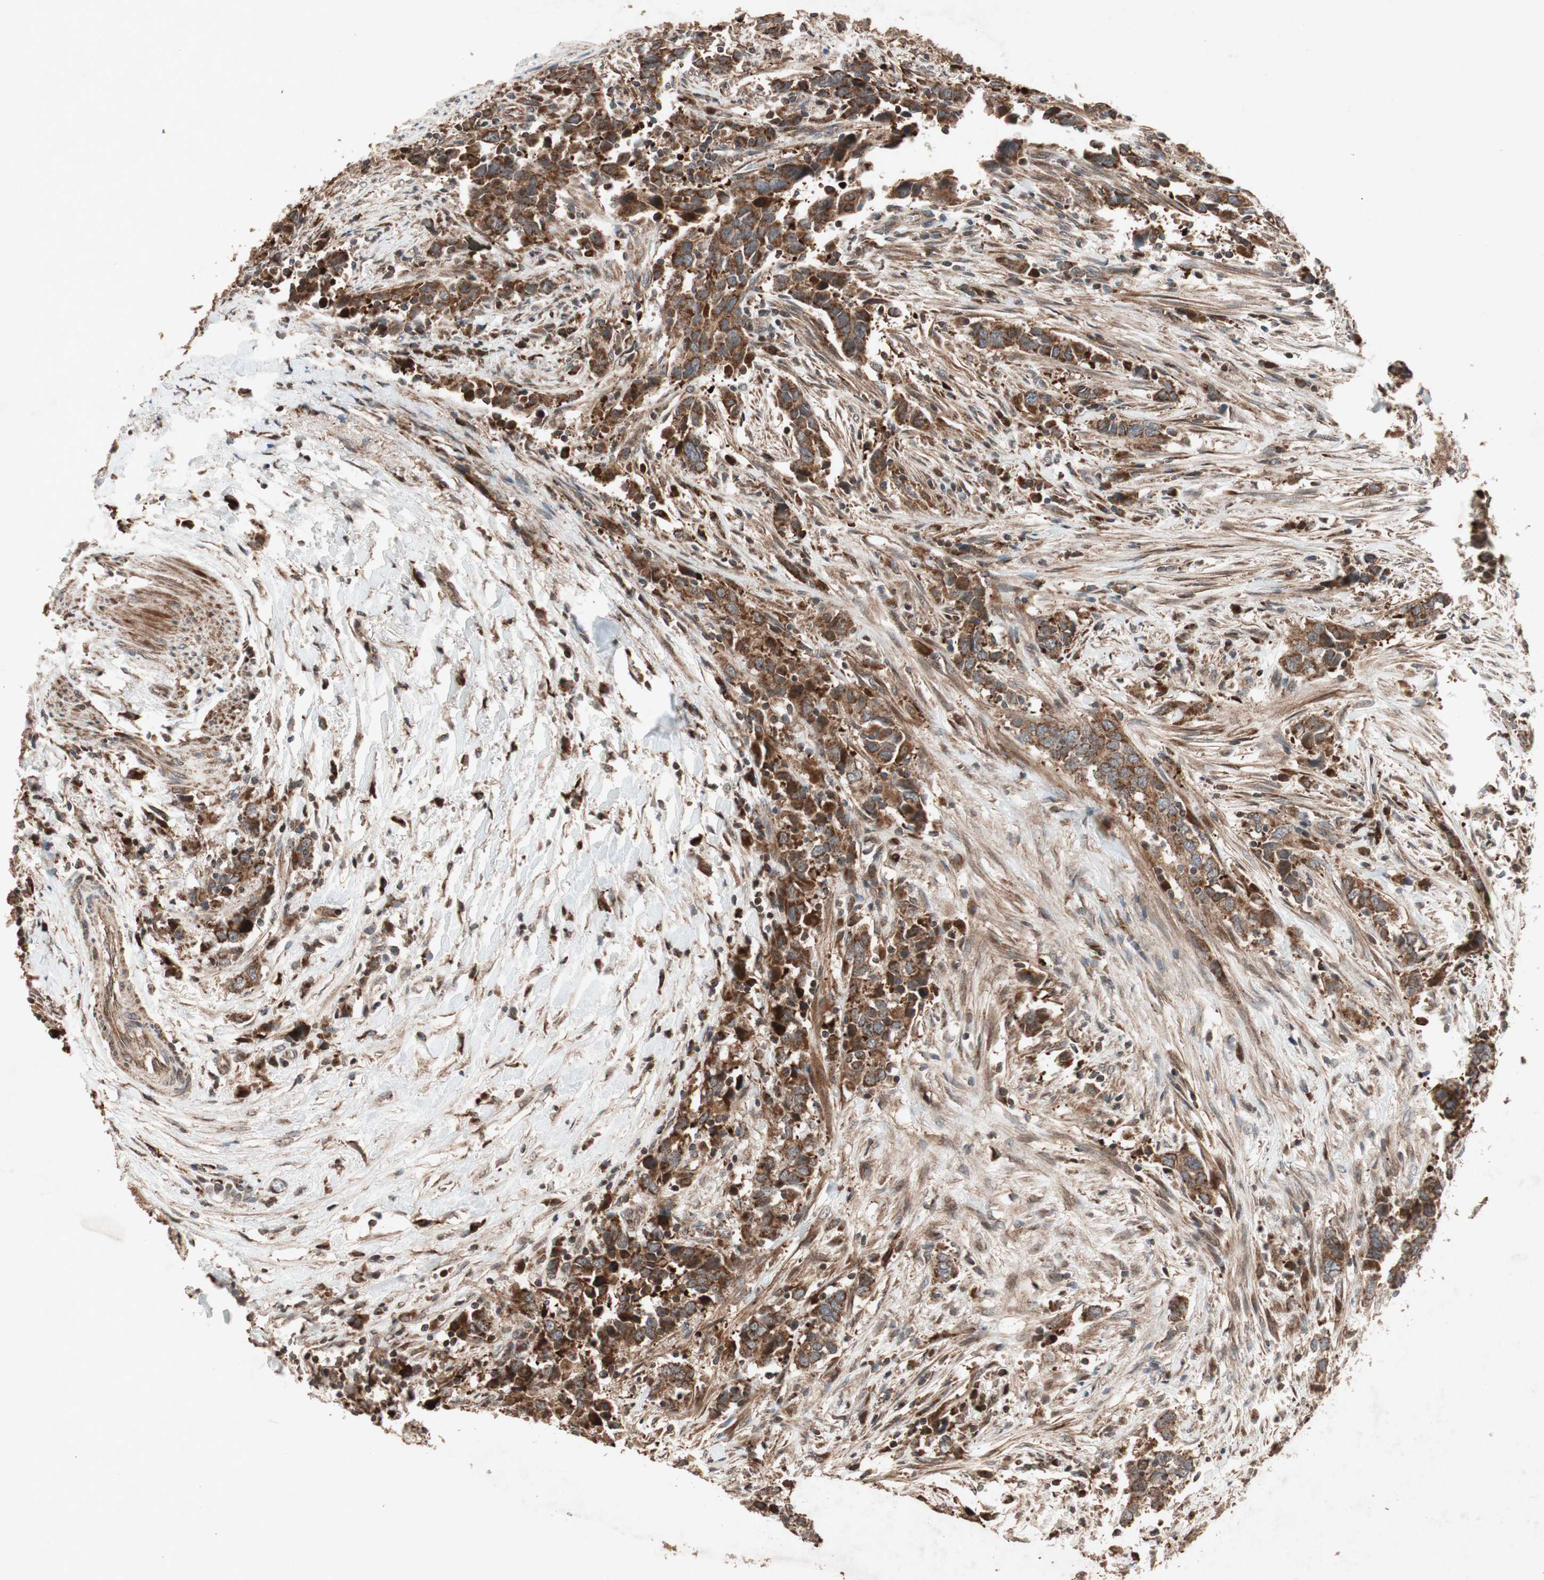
{"staining": {"intensity": "strong", "quantity": ">75%", "location": "cytoplasmic/membranous"}, "tissue": "urothelial cancer", "cell_type": "Tumor cells", "image_type": "cancer", "snomed": [{"axis": "morphology", "description": "Urothelial carcinoma, High grade"}, {"axis": "topography", "description": "Urinary bladder"}], "caption": "Strong cytoplasmic/membranous protein staining is identified in approximately >75% of tumor cells in urothelial carcinoma (high-grade). The protein of interest is shown in brown color, while the nuclei are stained blue.", "gene": "RAB1A", "patient": {"sex": "male", "age": 61}}